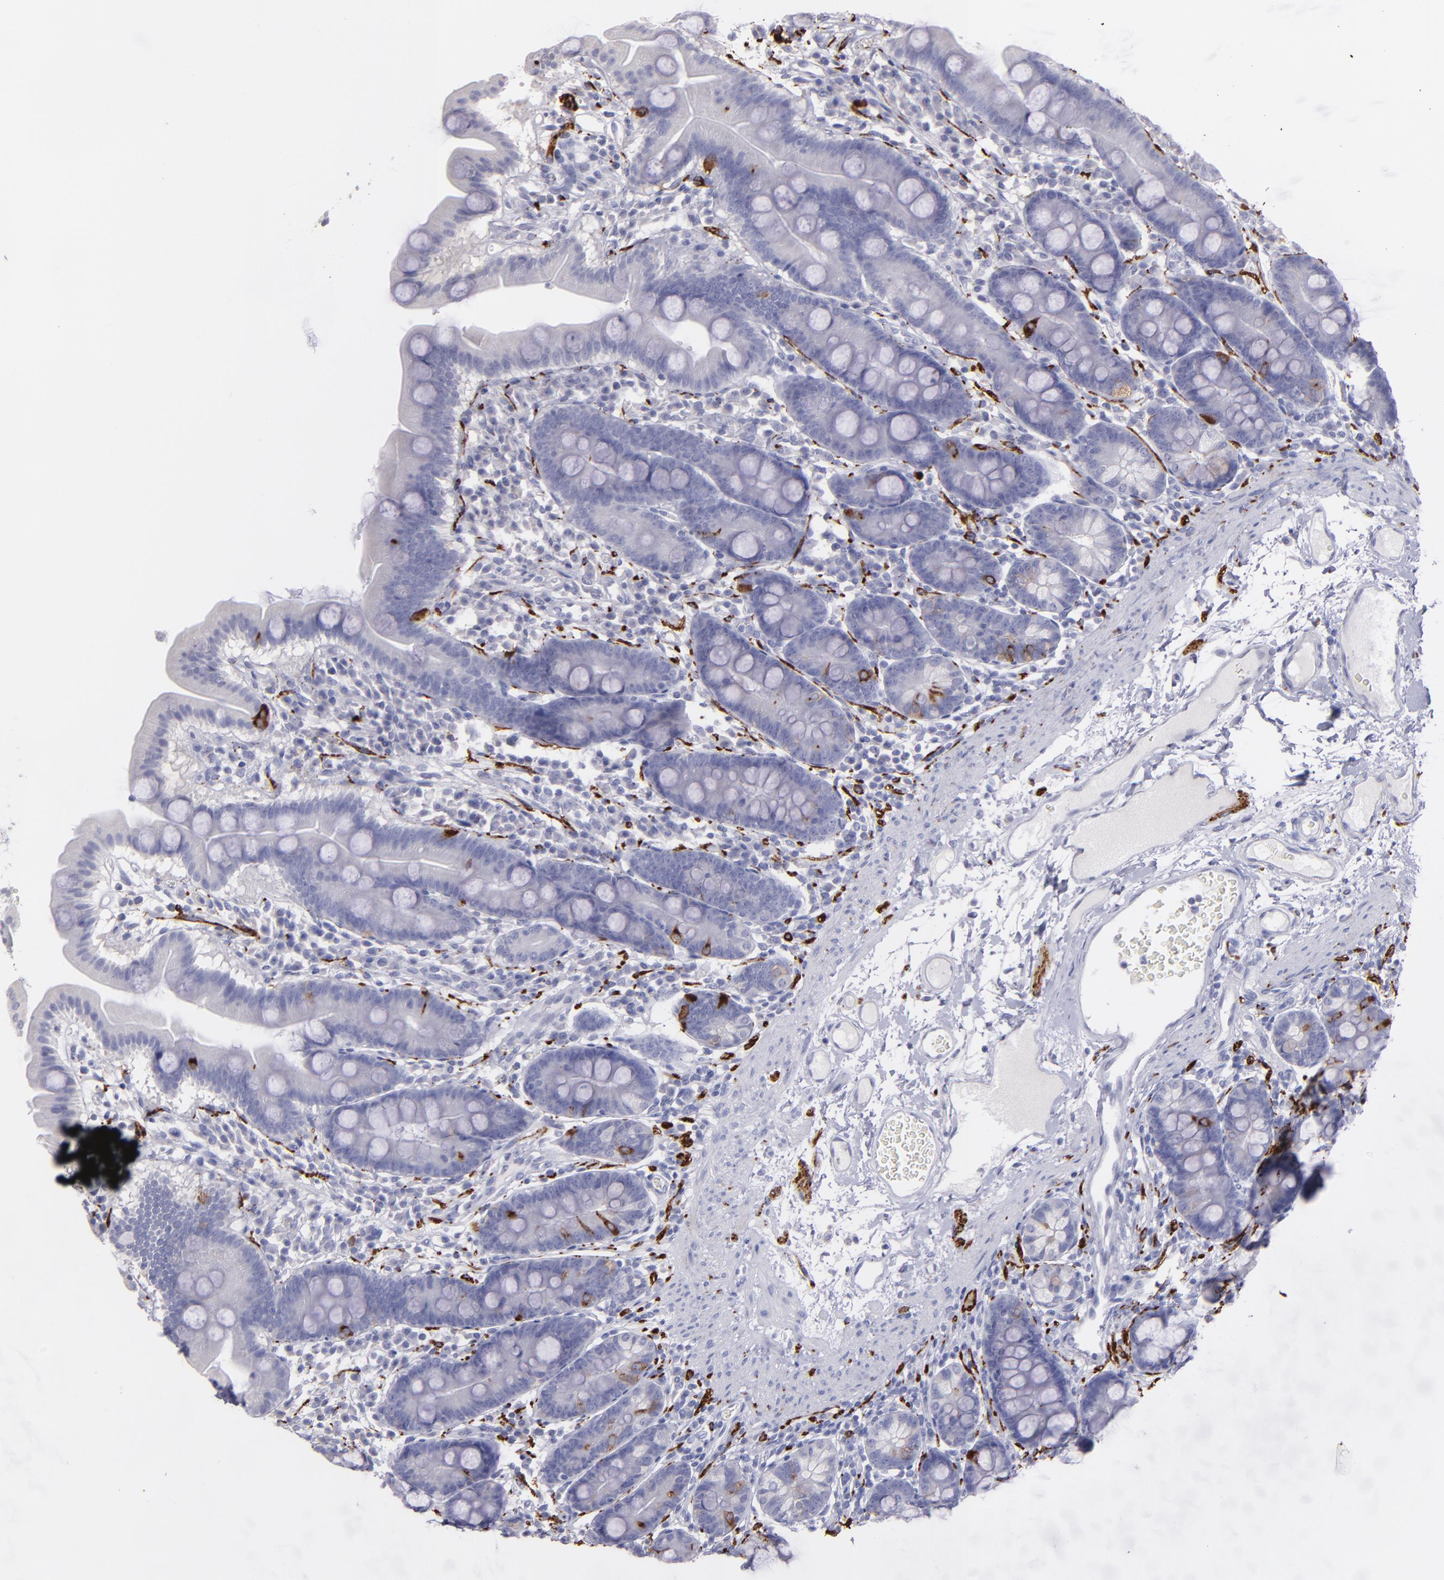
{"staining": {"intensity": "strong", "quantity": "<25%", "location": "cytoplasmic/membranous"}, "tissue": "duodenum", "cell_type": "Glandular cells", "image_type": "normal", "snomed": [{"axis": "morphology", "description": "Normal tissue, NOS"}, {"axis": "topography", "description": "Duodenum"}], "caption": "Protein staining demonstrates strong cytoplasmic/membranous positivity in about <25% of glandular cells in normal duodenum.", "gene": "SNAP25", "patient": {"sex": "male", "age": 50}}